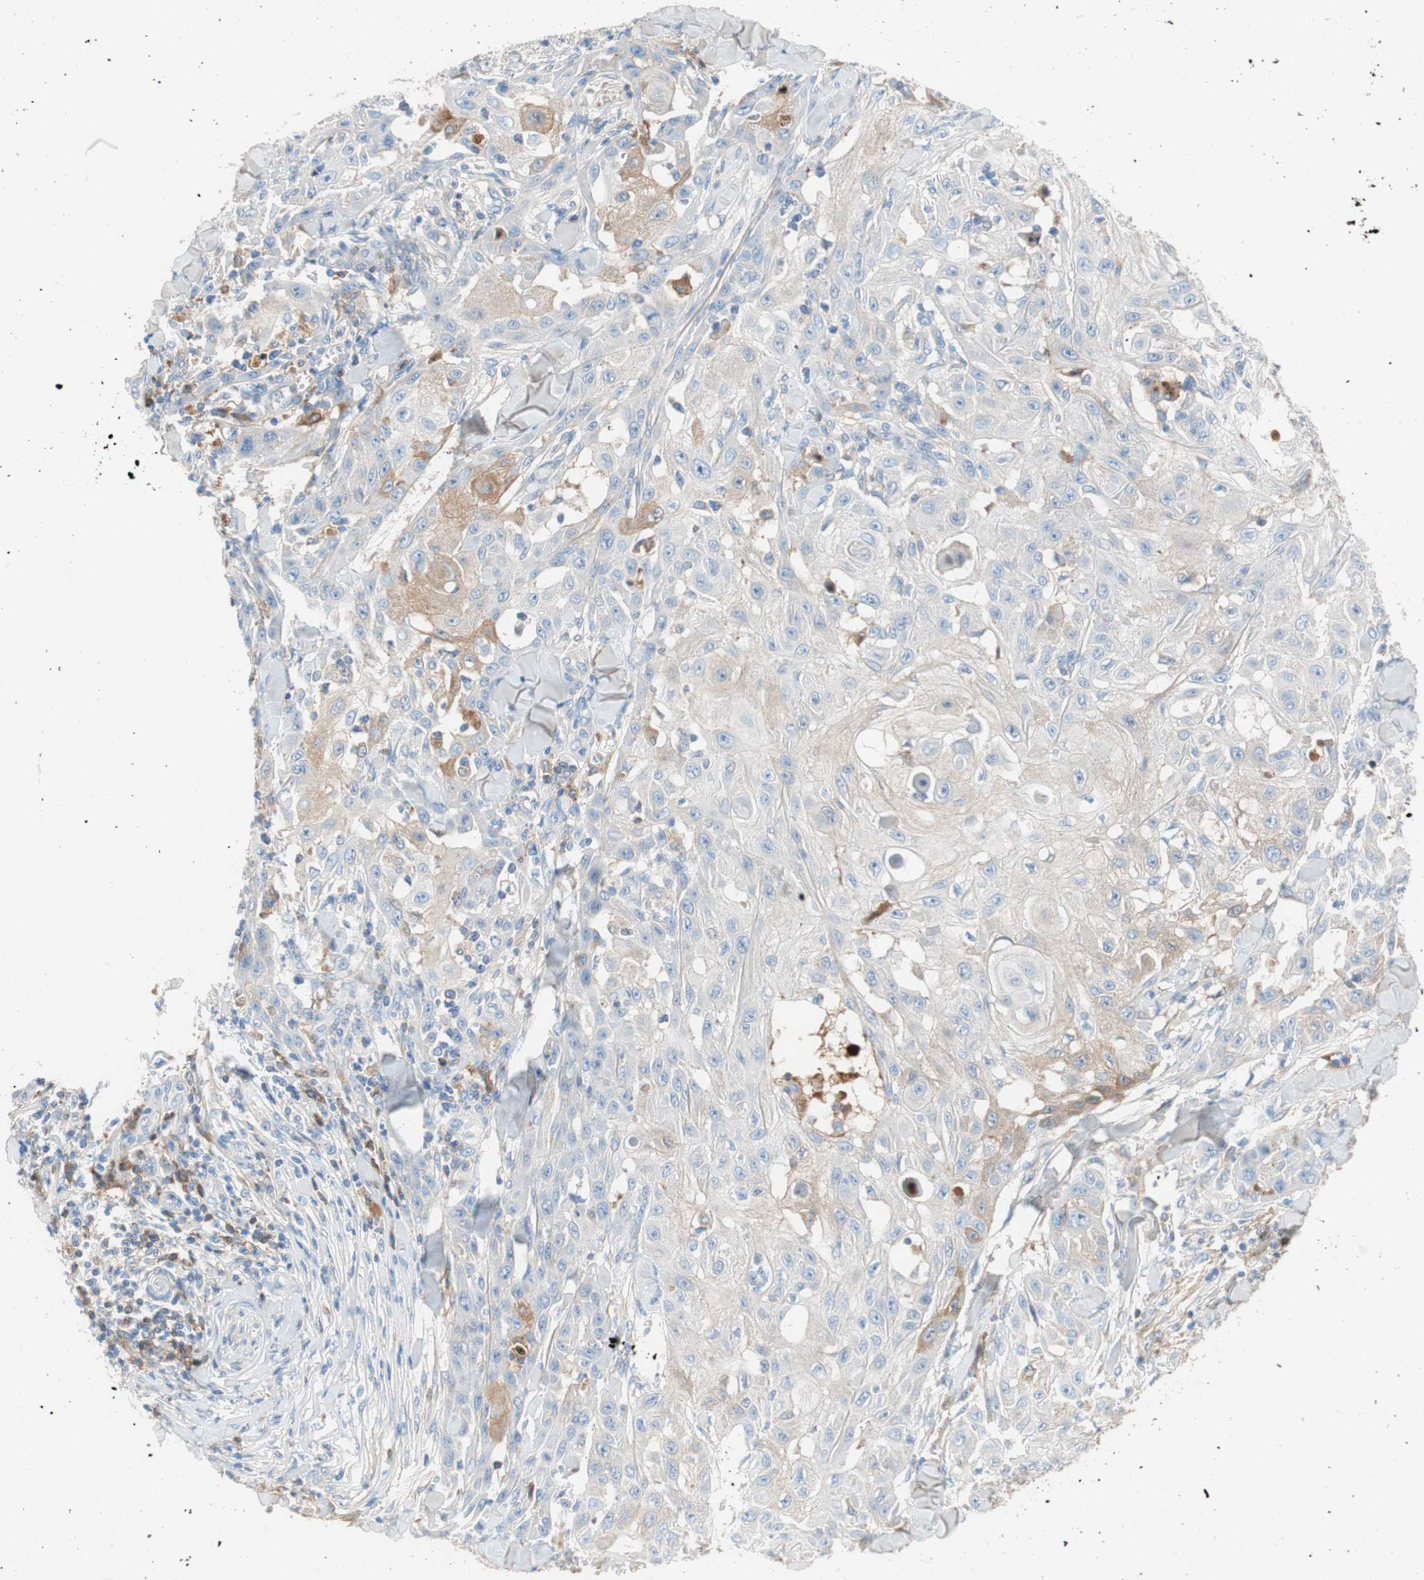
{"staining": {"intensity": "weak", "quantity": "25%-75%", "location": "cytoplasmic/membranous"}, "tissue": "skin cancer", "cell_type": "Tumor cells", "image_type": "cancer", "snomed": [{"axis": "morphology", "description": "Squamous cell carcinoma, NOS"}, {"axis": "topography", "description": "Skin"}], "caption": "There is low levels of weak cytoplasmic/membranous staining in tumor cells of squamous cell carcinoma (skin), as demonstrated by immunohistochemical staining (brown color).", "gene": "RBP4", "patient": {"sex": "male", "age": 24}}